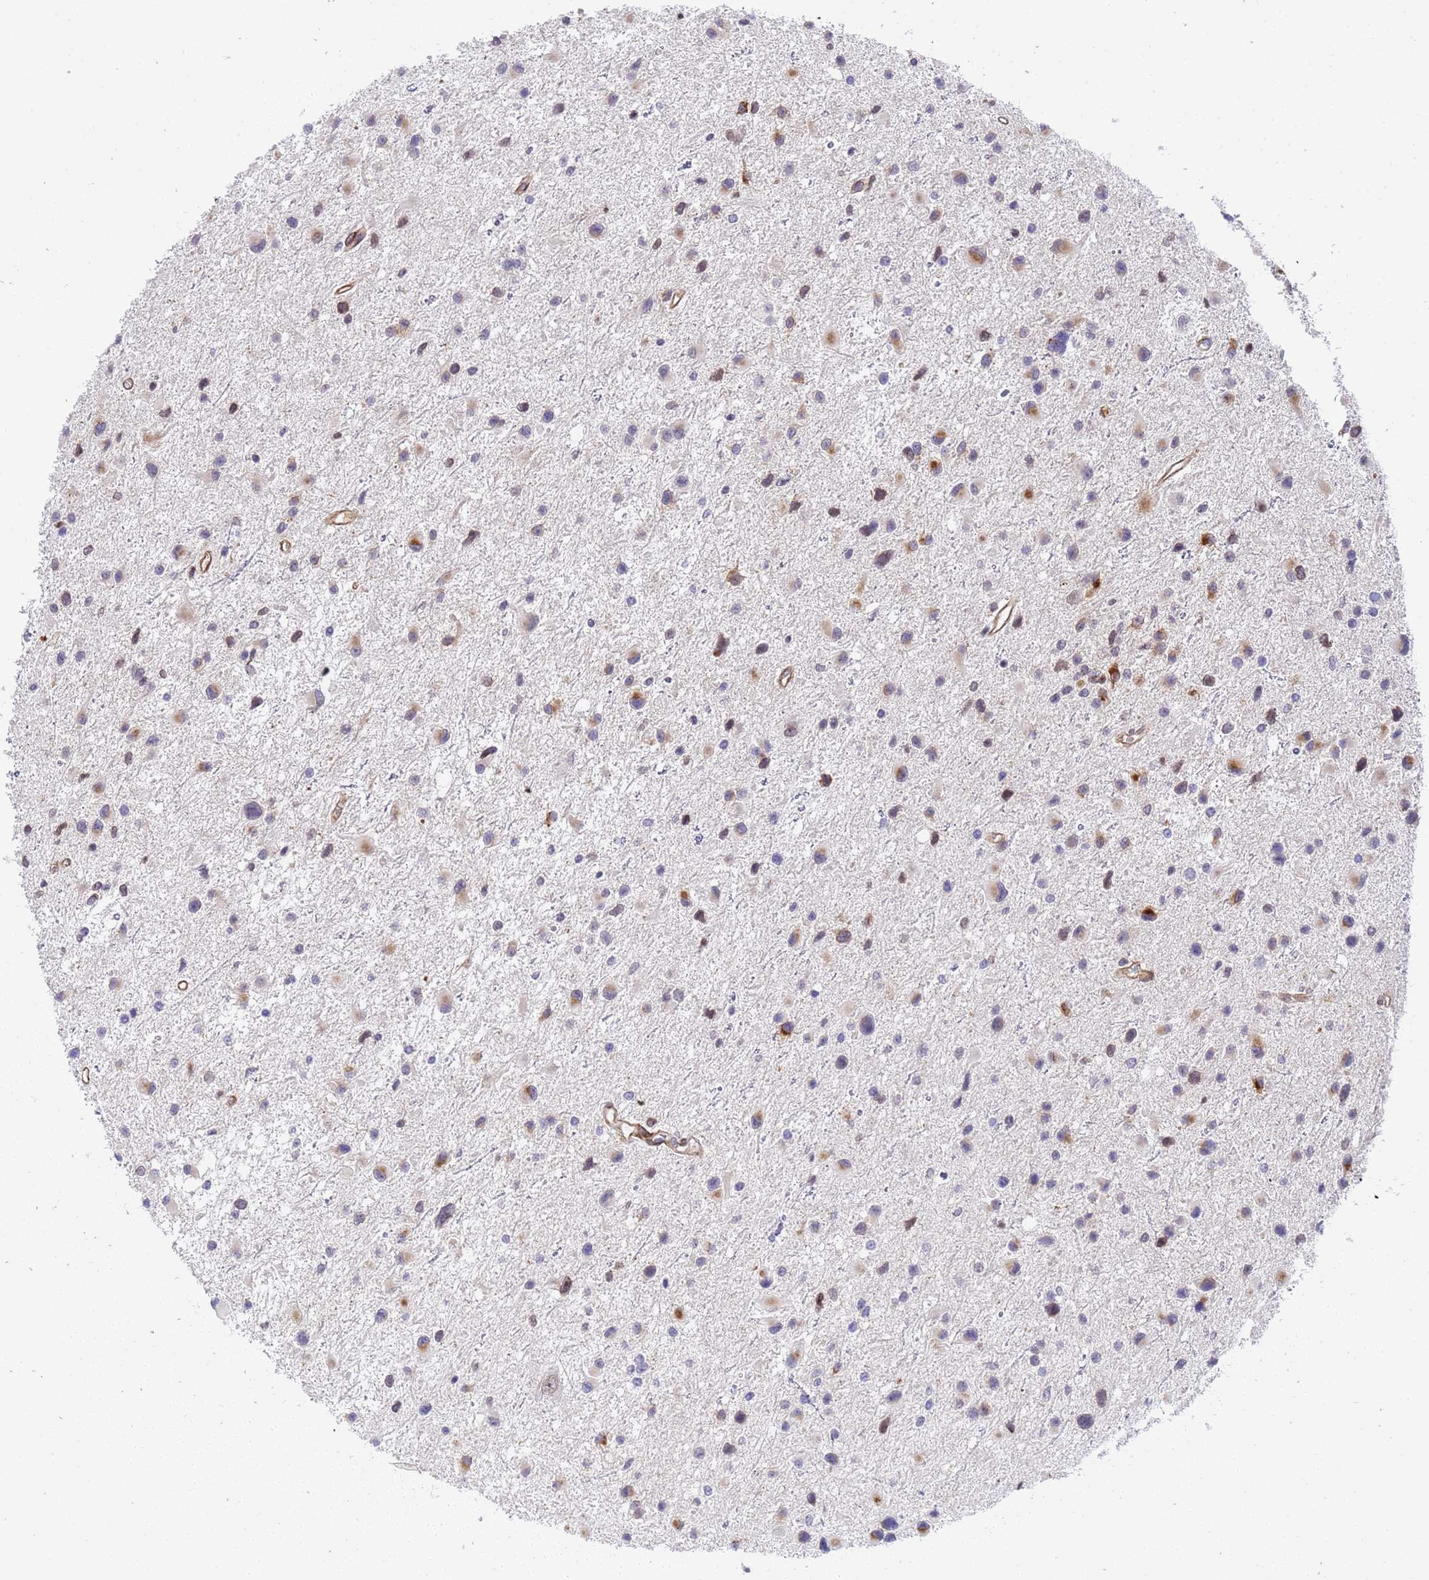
{"staining": {"intensity": "weak", "quantity": "<25%", "location": "cytoplasmic/membranous"}, "tissue": "glioma", "cell_type": "Tumor cells", "image_type": "cancer", "snomed": [{"axis": "morphology", "description": "Glioma, malignant, Low grade"}, {"axis": "topography", "description": "Brain"}], "caption": "This photomicrograph is of glioma stained with immunohistochemistry (IHC) to label a protein in brown with the nuclei are counter-stained blue. There is no expression in tumor cells.", "gene": "IGFBP7", "patient": {"sex": "female", "age": 32}}